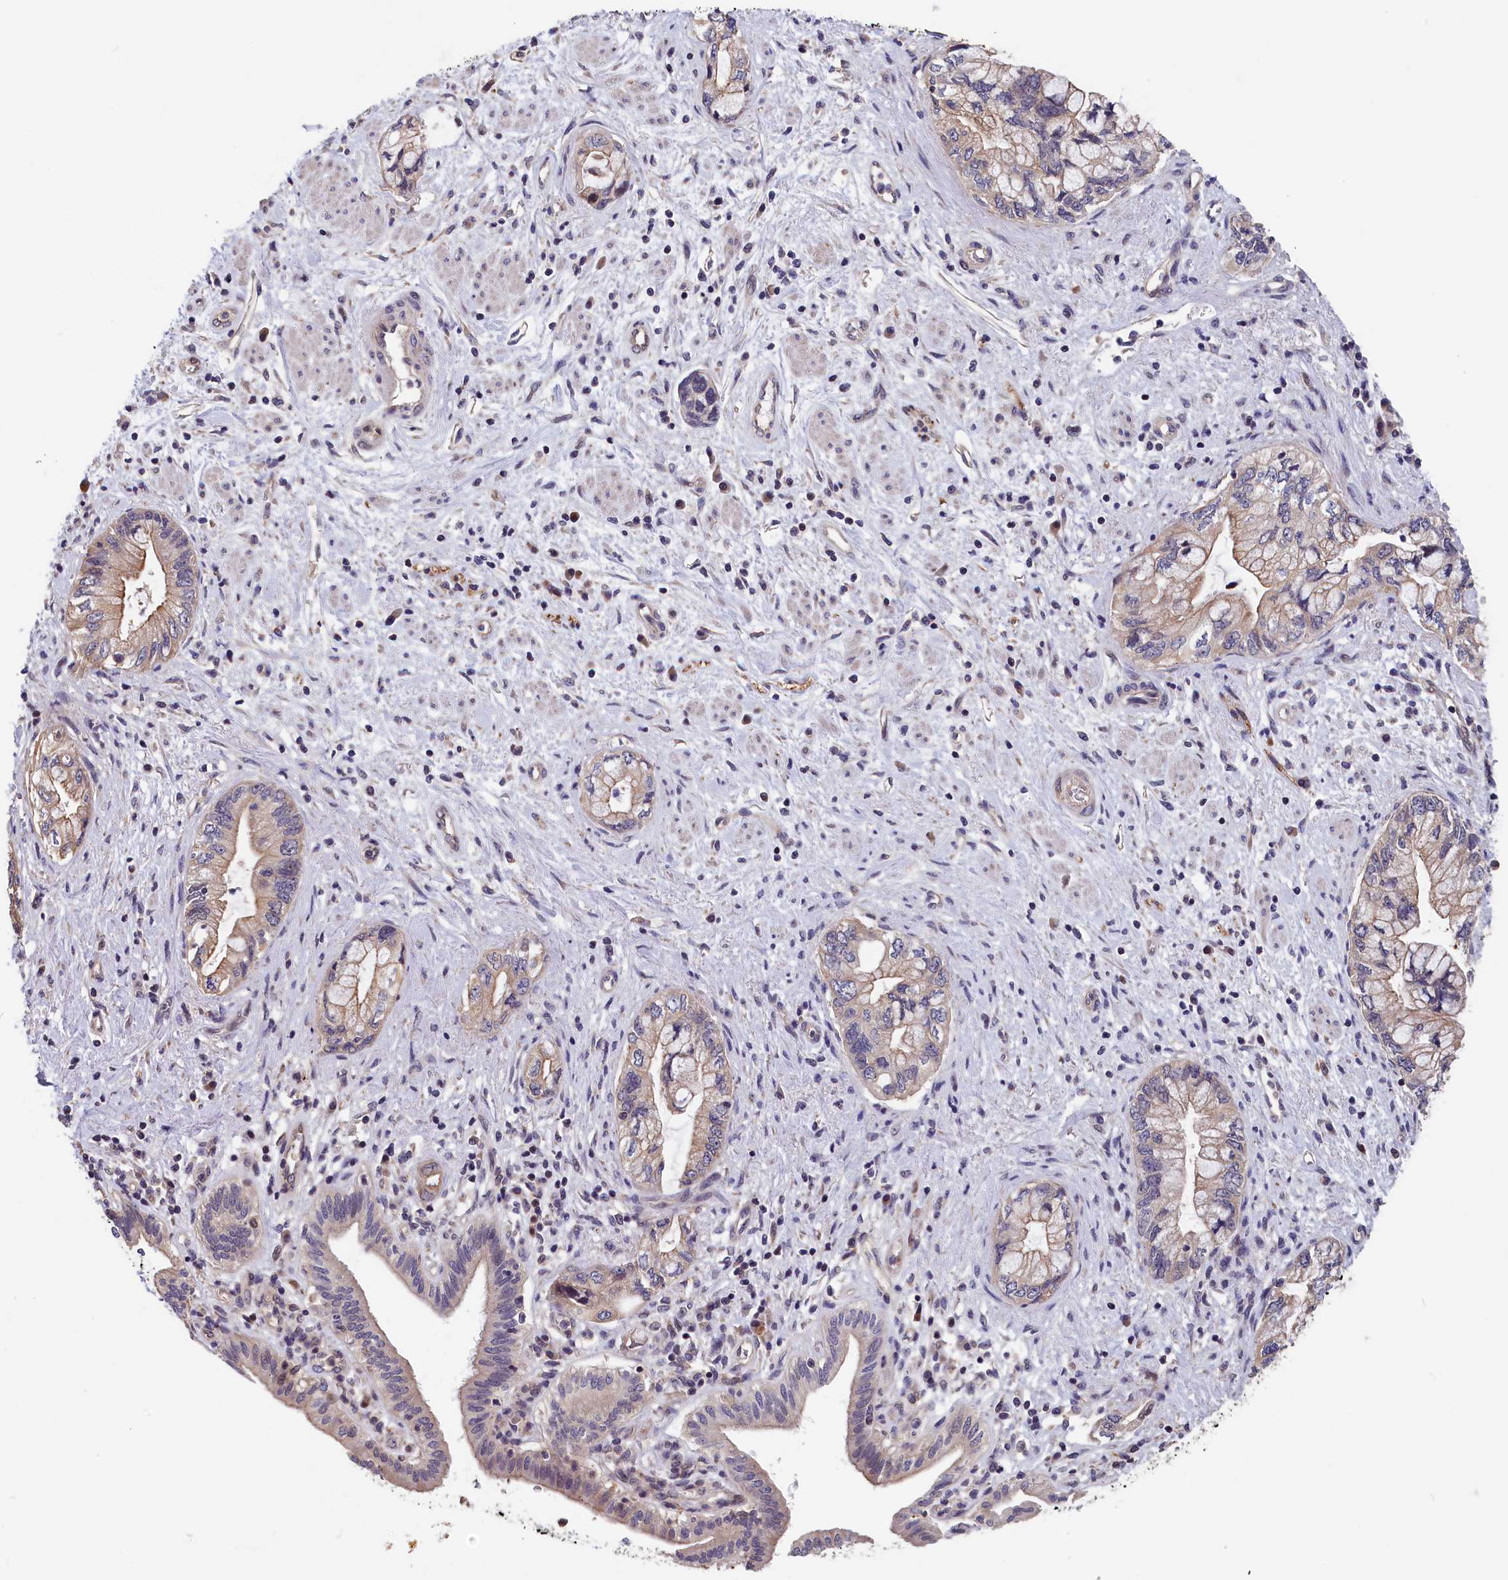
{"staining": {"intensity": "weak", "quantity": "<25%", "location": "cytoplasmic/membranous"}, "tissue": "pancreatic cancer", "cell_type": "Tumor cells", "image_type": "cancer", "snomed": [{"axis": "morphology", "description": "Adenocarcinoma, NOS"}, {"axis": "topography", "description": "Pancreas"}], "caption": "Tumor cells are negative for protein expression in human pancreatic cancer.", "gene": "TMEM116", "patient": {"sex": "female", "age": 73}}